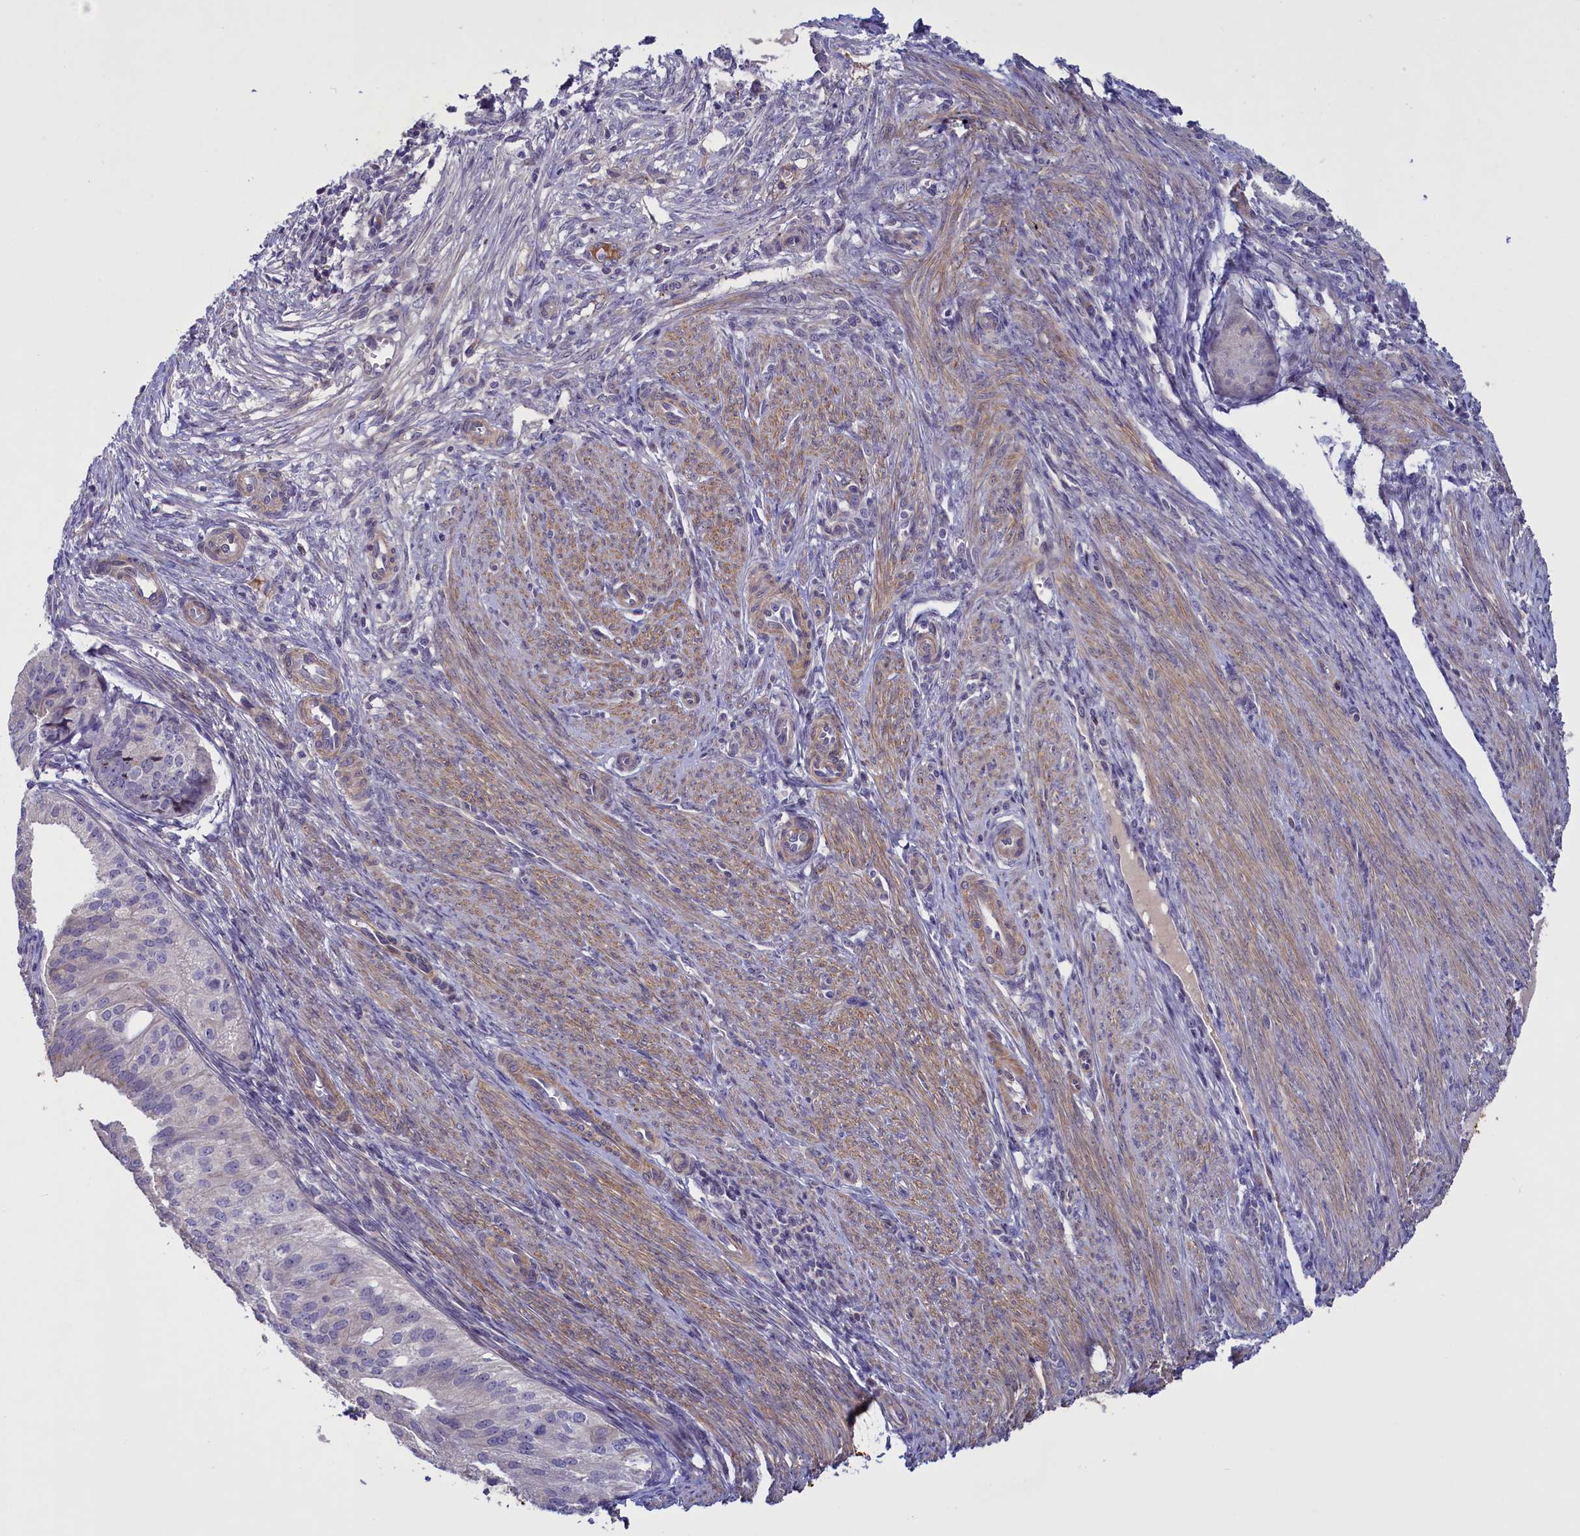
{"staining": {"intensity": "negative", "quantity": "none", "location": "none"}, "tissue": "endometrial cancer", "cell_type": "Tumor cells", "image_type": "cancer", "snomed": [{"axis": "morphology", "description": "Adenocarcinoma, NOS"}, {"axis": "topography", "description": "Endometrium"}], "caption": "Protein analysis of endometrial cancer reveals no significant positivity in tumor cells.", "gene": "MAN2C1", "patient": {"sex": "female", "age": 50}}